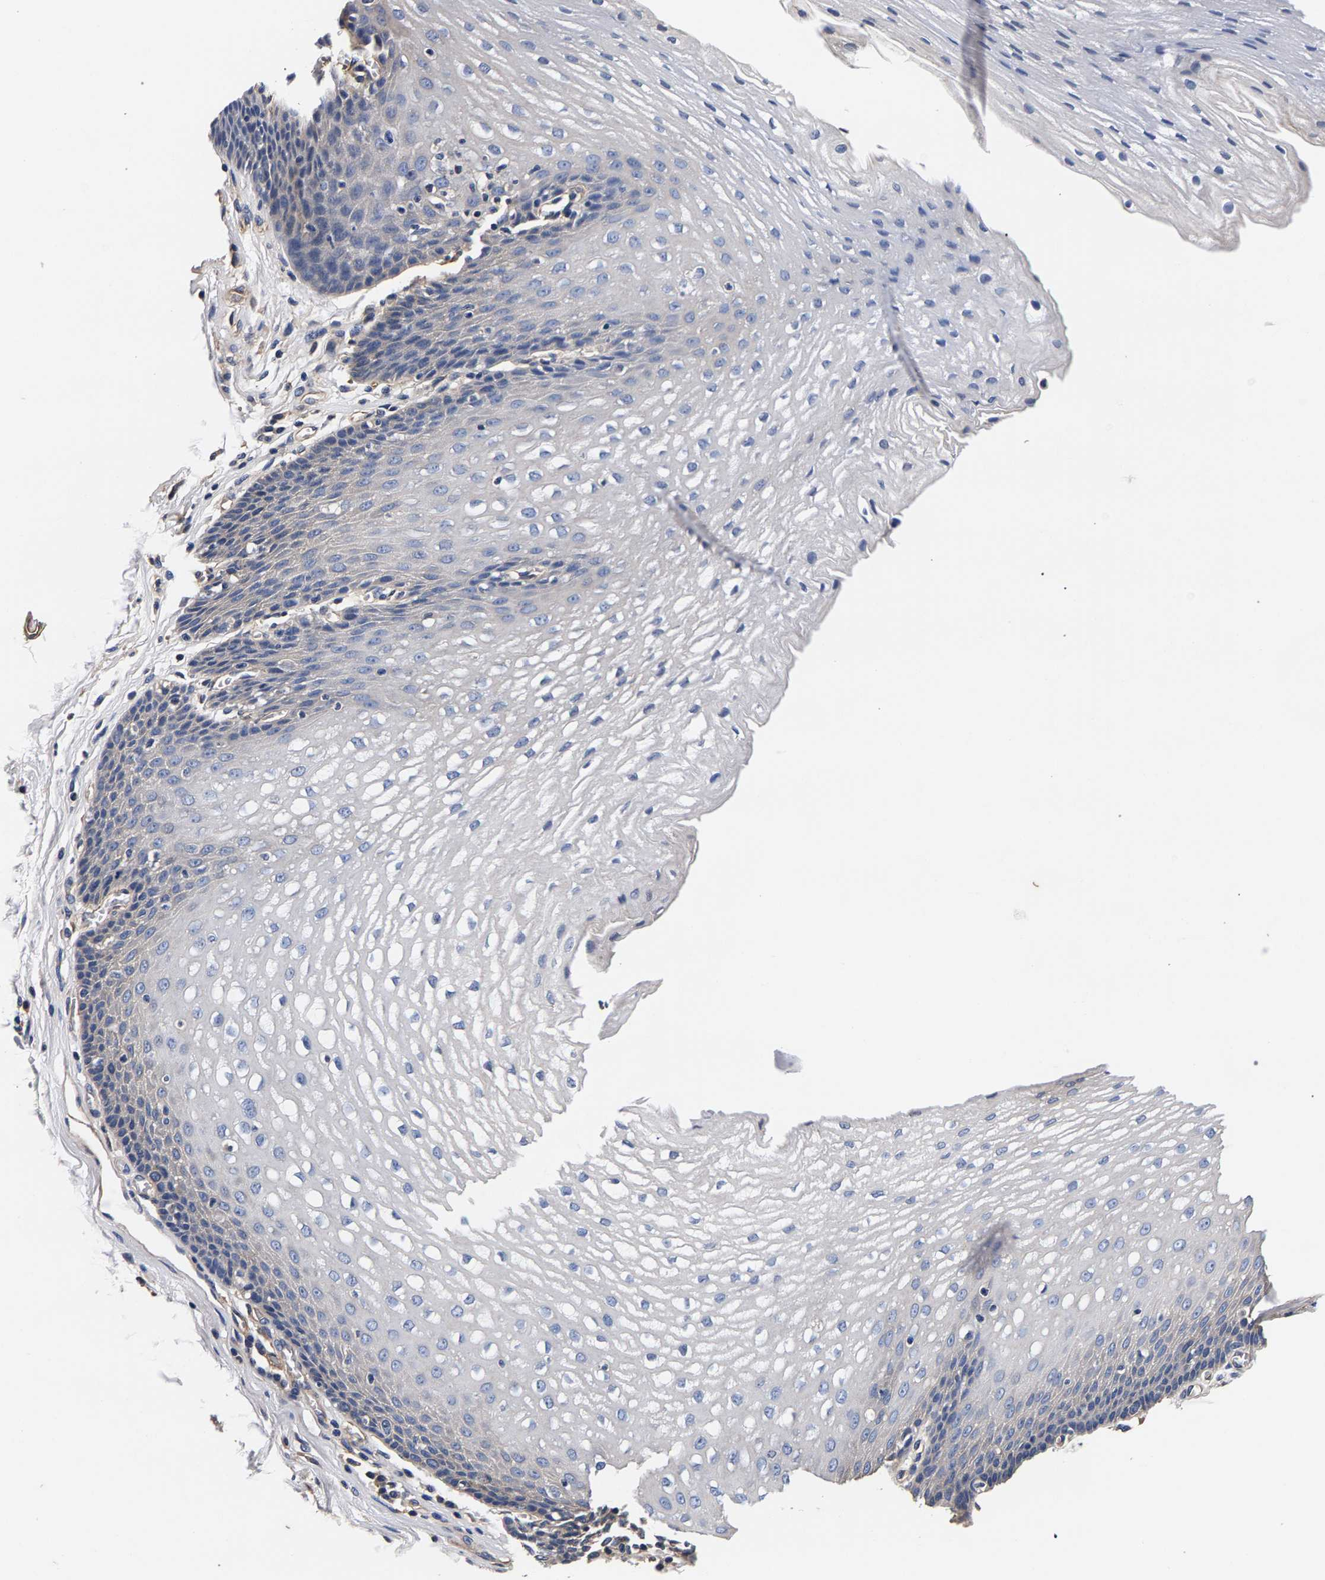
{"staining": {"intensity": "negative", "quantity": "none", "location": "none"}, "tissue": "esophagus", "cell_type": "Squamous epithelial cells", "image_type": "normal", "snomed": [{"axis": "morphology", "description": "Normal tissue, NOS"}, {"axis": "topography", "description": "Esophagus"}], "caption": "Squamous epithelial cells are negative for brown protein staining in unremarkable esophagus. (DAB IHC visualized using brightfield microscopy, high magnification).", "gene": "MARCHF7", "patient": {"sex": "male", "age": 48}}